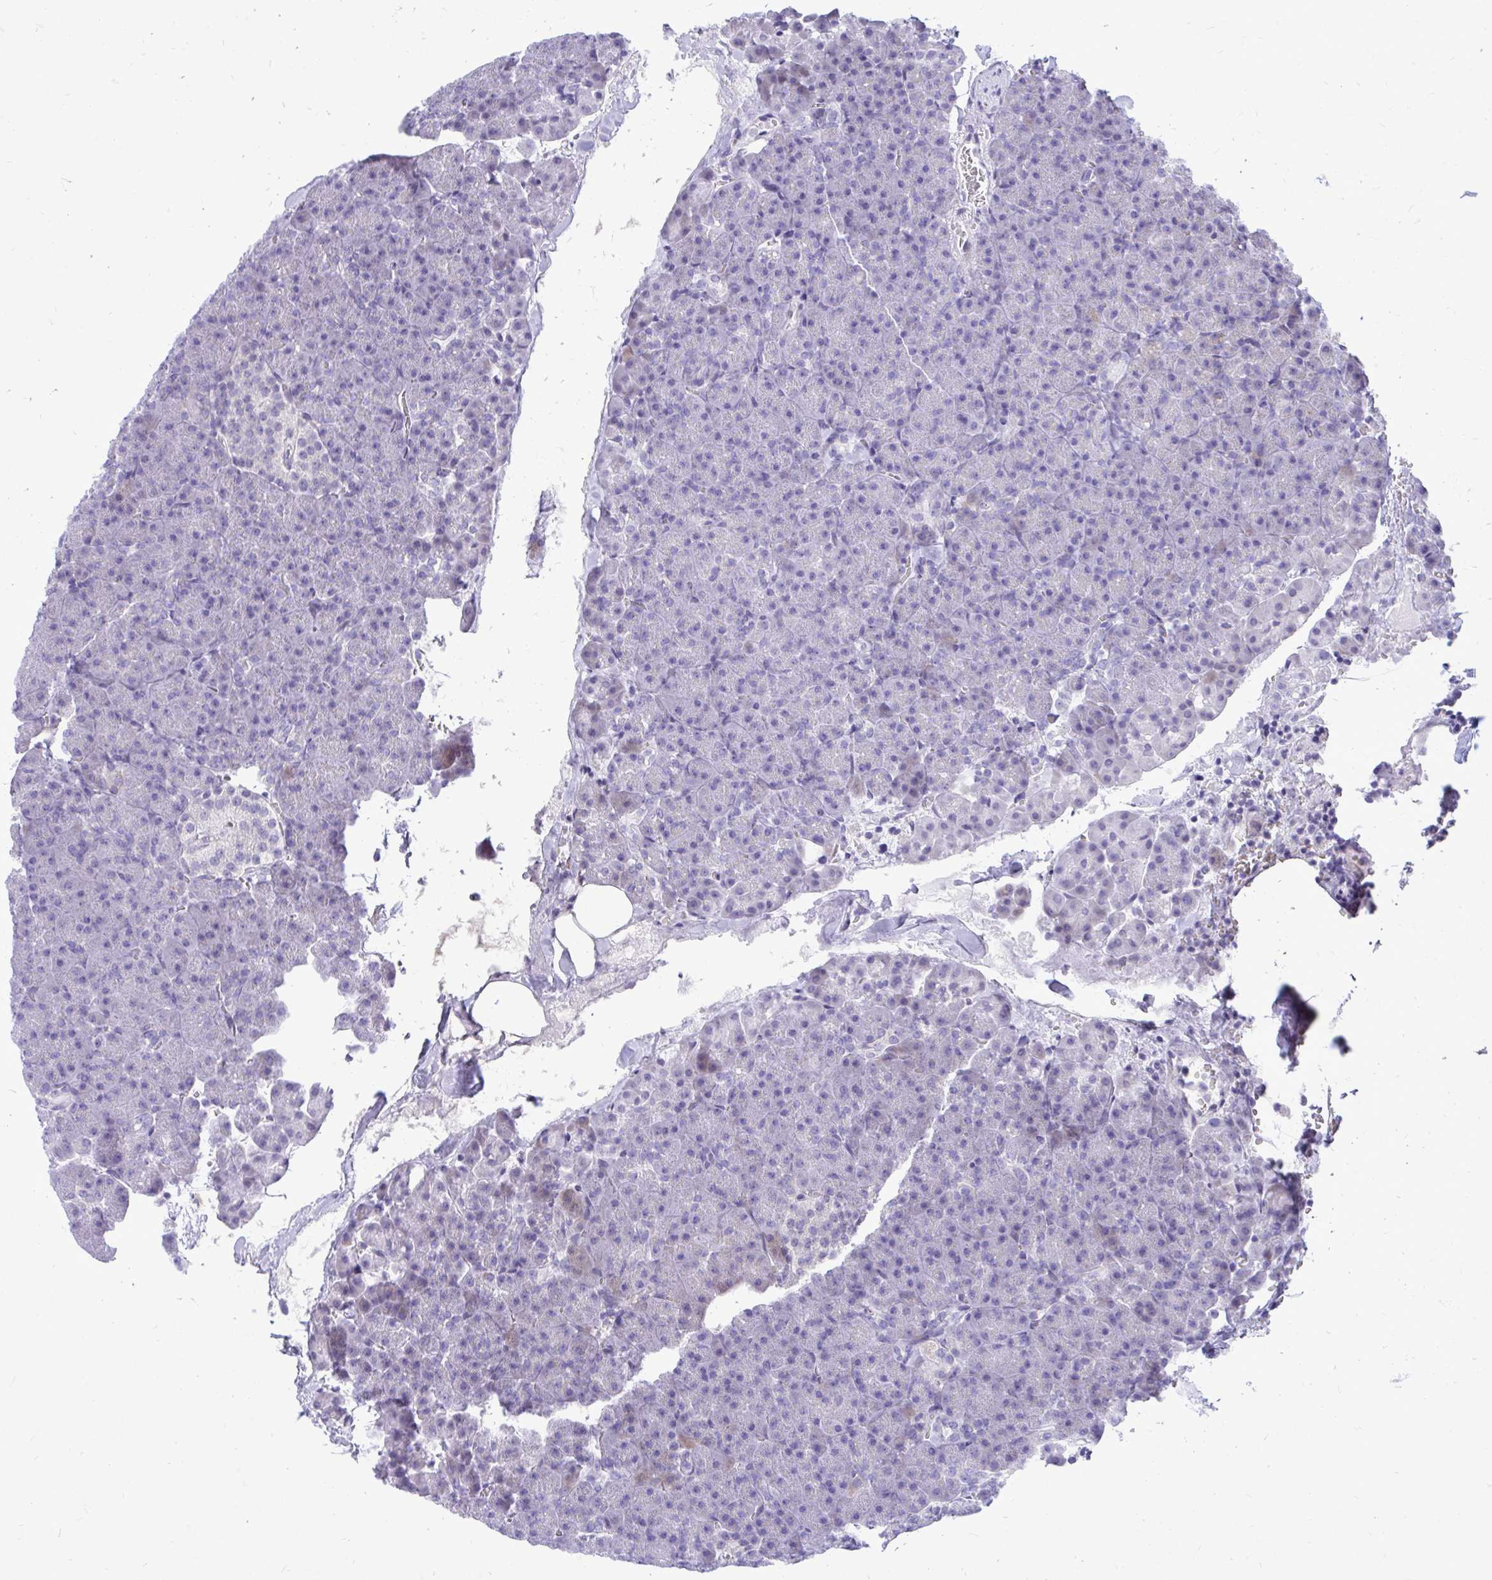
{"staining": {"intensity": "negative", "quantity": "none", "location": "none"}, "tissue": "pancreas", "cell_type": "Exocrine glandular cells", "image_type": "normal", "snomed": [{"axis": "morphology", "description": "Normal tissue, NOS"}, {"axis": "topography", "description": "Pancreas"}], "caption": "This photomicrograph is of unremarkable pancreas stained with immunohistochemistry (IHC) to label a protein in brown with the nuclei are counter-stained blue. There is no positivity in exocrine glandular cells. Brightfield microscopy of IHC stained with DAB (3,3'-diaminobenzidine) (brown) and hematoxylin (blue), captured at high magnification.", "gene": "GABRA1", "patient": {"sex": "female", "age": 74}}